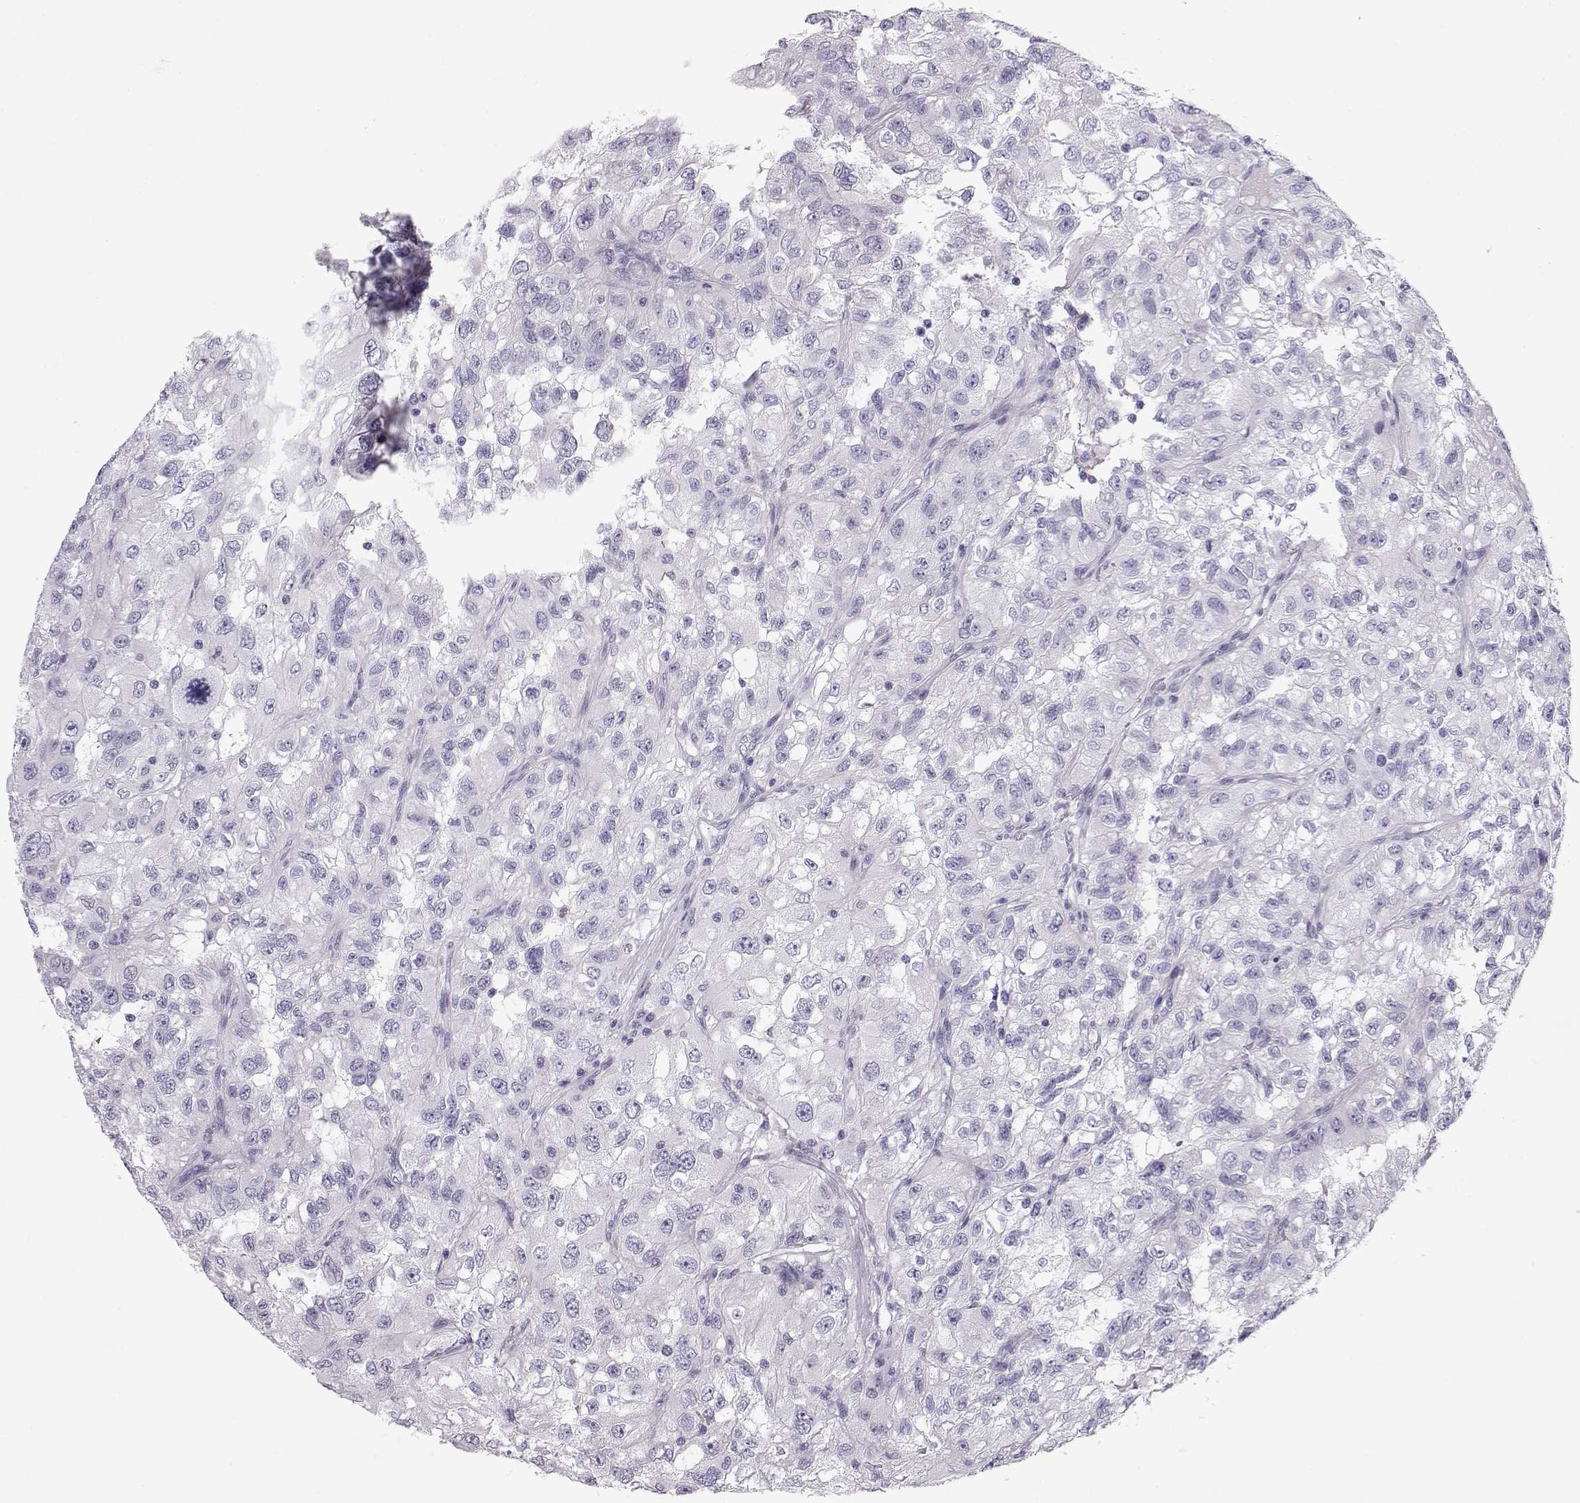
{"staining": {"intensity": "negative", "quantity": "none", "location": "none"}, "tissue": "renal cancer", "cell_type": "Tumor cells", "image_type": "cancer", "snomed": [{"axis": "morphology", "description": "Adenocarcinoma, NOS"}, {"axis": "topography", "description": "Kidney"}], "caption": "A high-resolution micrograph shows immunohistochemistry (IHC) staining of renal cancer (adenocarcinoma), which demonstrates no significant expression in tumor cells. (DAB IHC, high magnification).", "gene": "GPR26", "patient": {"sex": "male", "age": 64}}